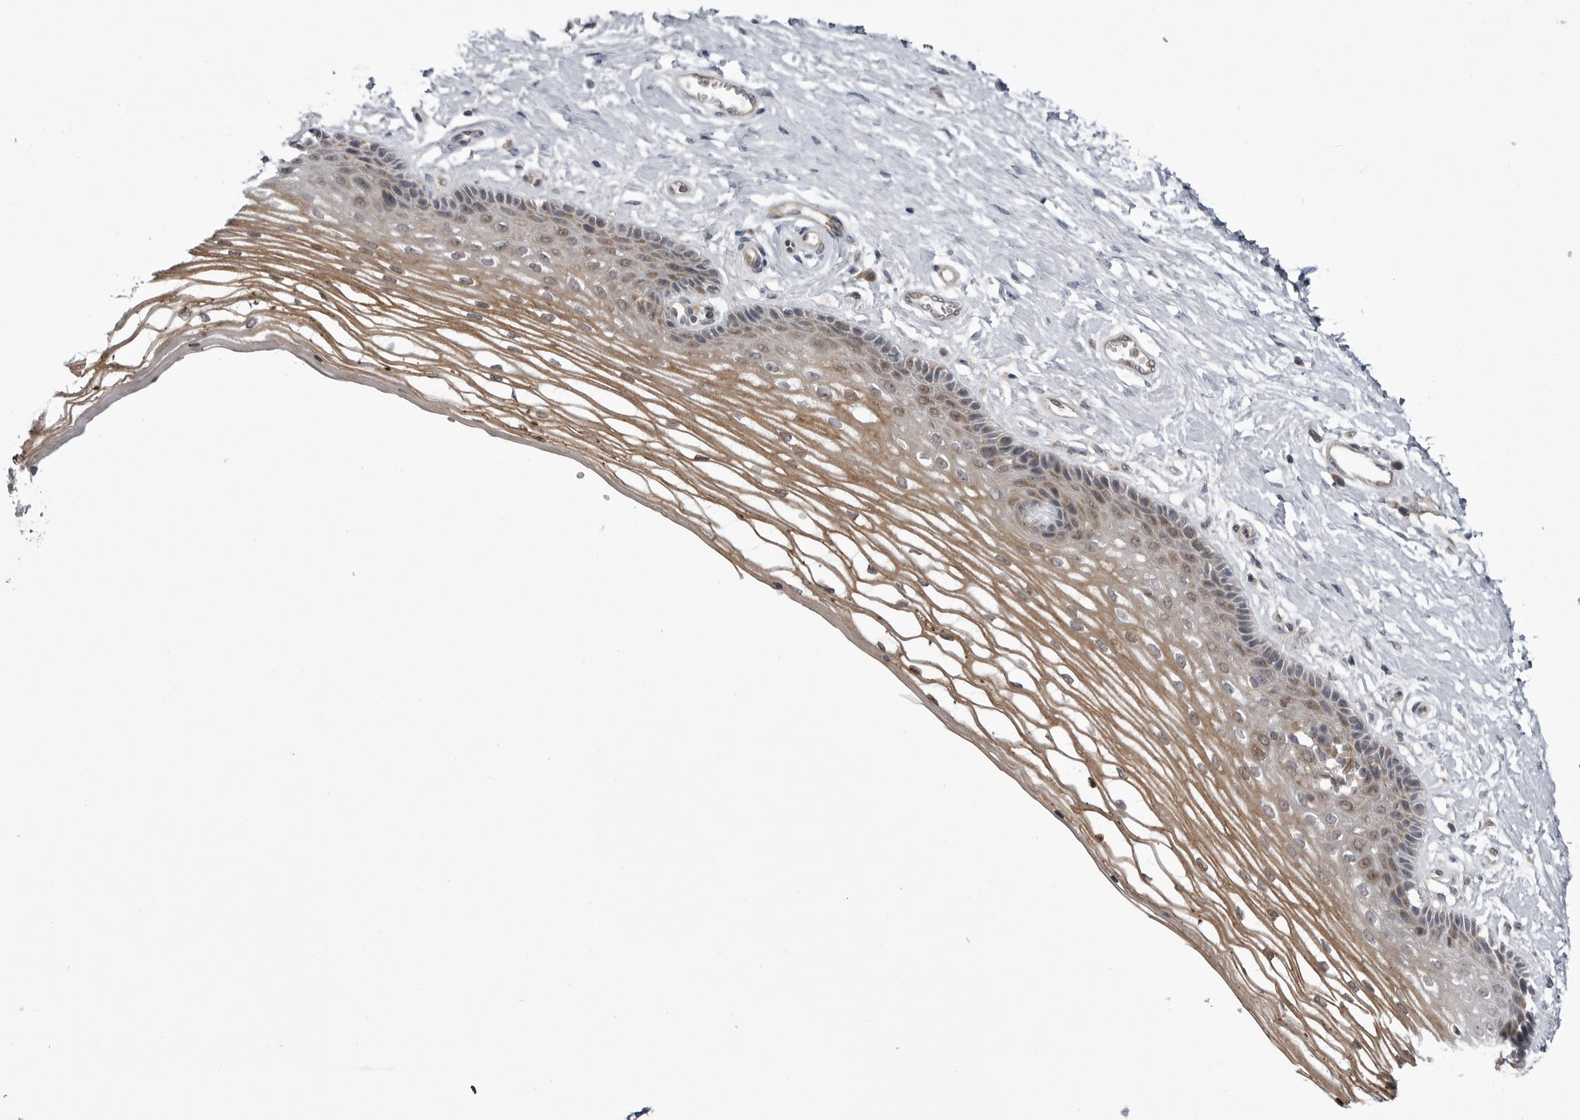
{"staining": {"intensity": "weak", "quantity": "25%-75%", "location": "cytoplasmic/membranous"}, "tissue": "vagina", "cell_type": "Squamous epithelial cells", "image_type": "normal", "snomed": [{"axis": "morphology", "description": "Normal tissue, NOS"}, {"axis": "topography", "description": "Vagina"}], "caption": "Immunohistochemistry (IHC) staining of benign vagina, which reveals low levels of weak cytoplasmic/membranous staining in approximately 25%-75% of squamous epithelial cells indicating weak cytoplasmic/membranous protein positivity. The staining was performed using DAB (3,3'-diaminobenzidine) (brown) for protein detection and nuclei were counterstained in hematoxylin (blue).", "gene": "CCDC18", "patient": {"sex": "female", "age": 46}}